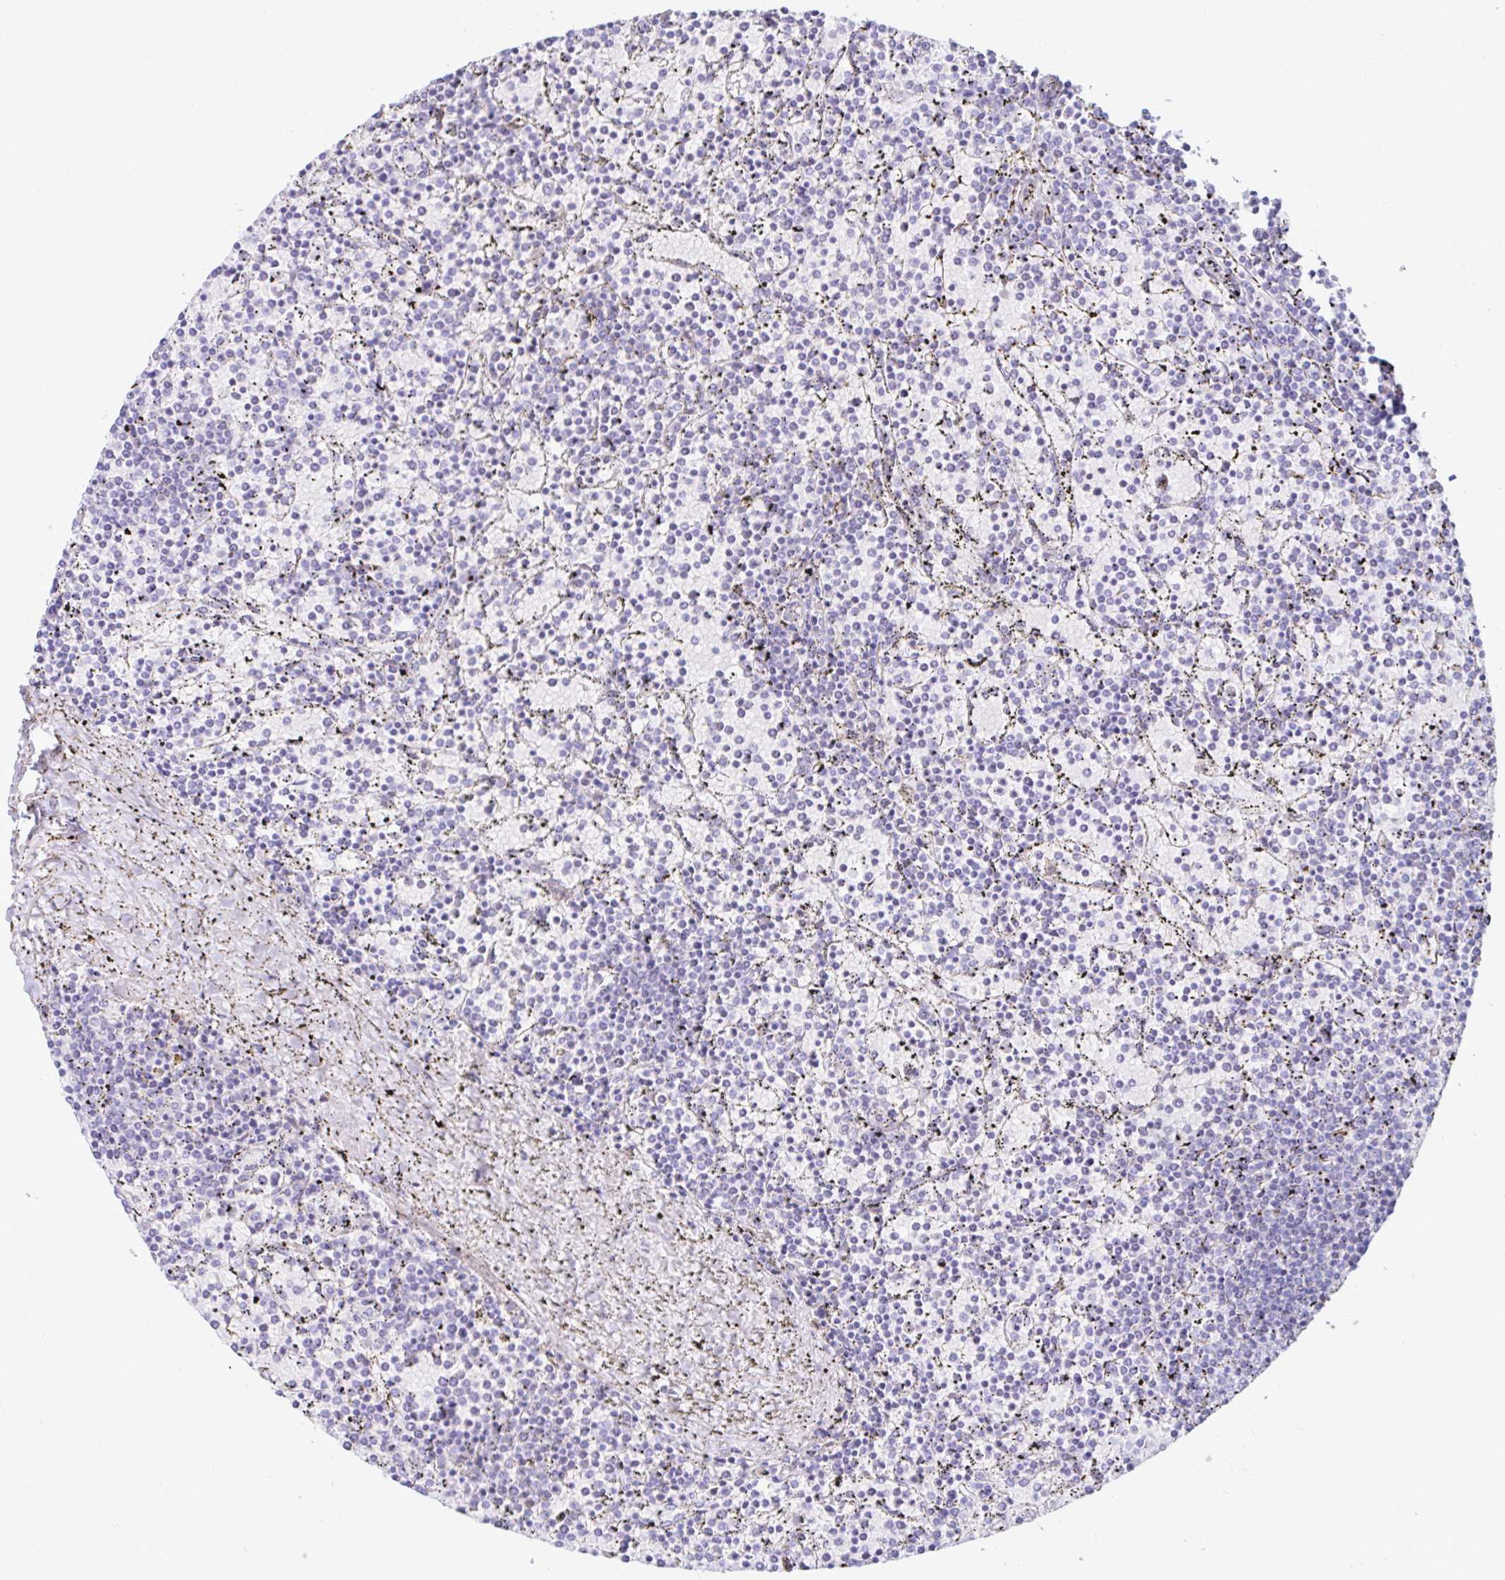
{"staining": {"intensity": "negative", "quantity": "none", "location": "none"}, "tissue": "lymphoma", "cell_type": "Tumor cells", "image_type": "cancer", "snomed": [{"axis": "morphology", "description": "Malignant lymphoma, non-Hodgkin's type, Low grade"}, {"axis": "topography", "description": "Spleen"}], "caption": "Tumor cells are negative for protein expression in human malignant lymphoma, non-Hodgkin's type (low-grade). The staining was performed using DAB (3,3'-diaminobenzidine) to visualize the protein expression in brown, while the nuclei were stained in blue with hematoxylin (Magnification: 20x).", "gene": "BEST1", "patient": {"sex": "female", "age": 77}}